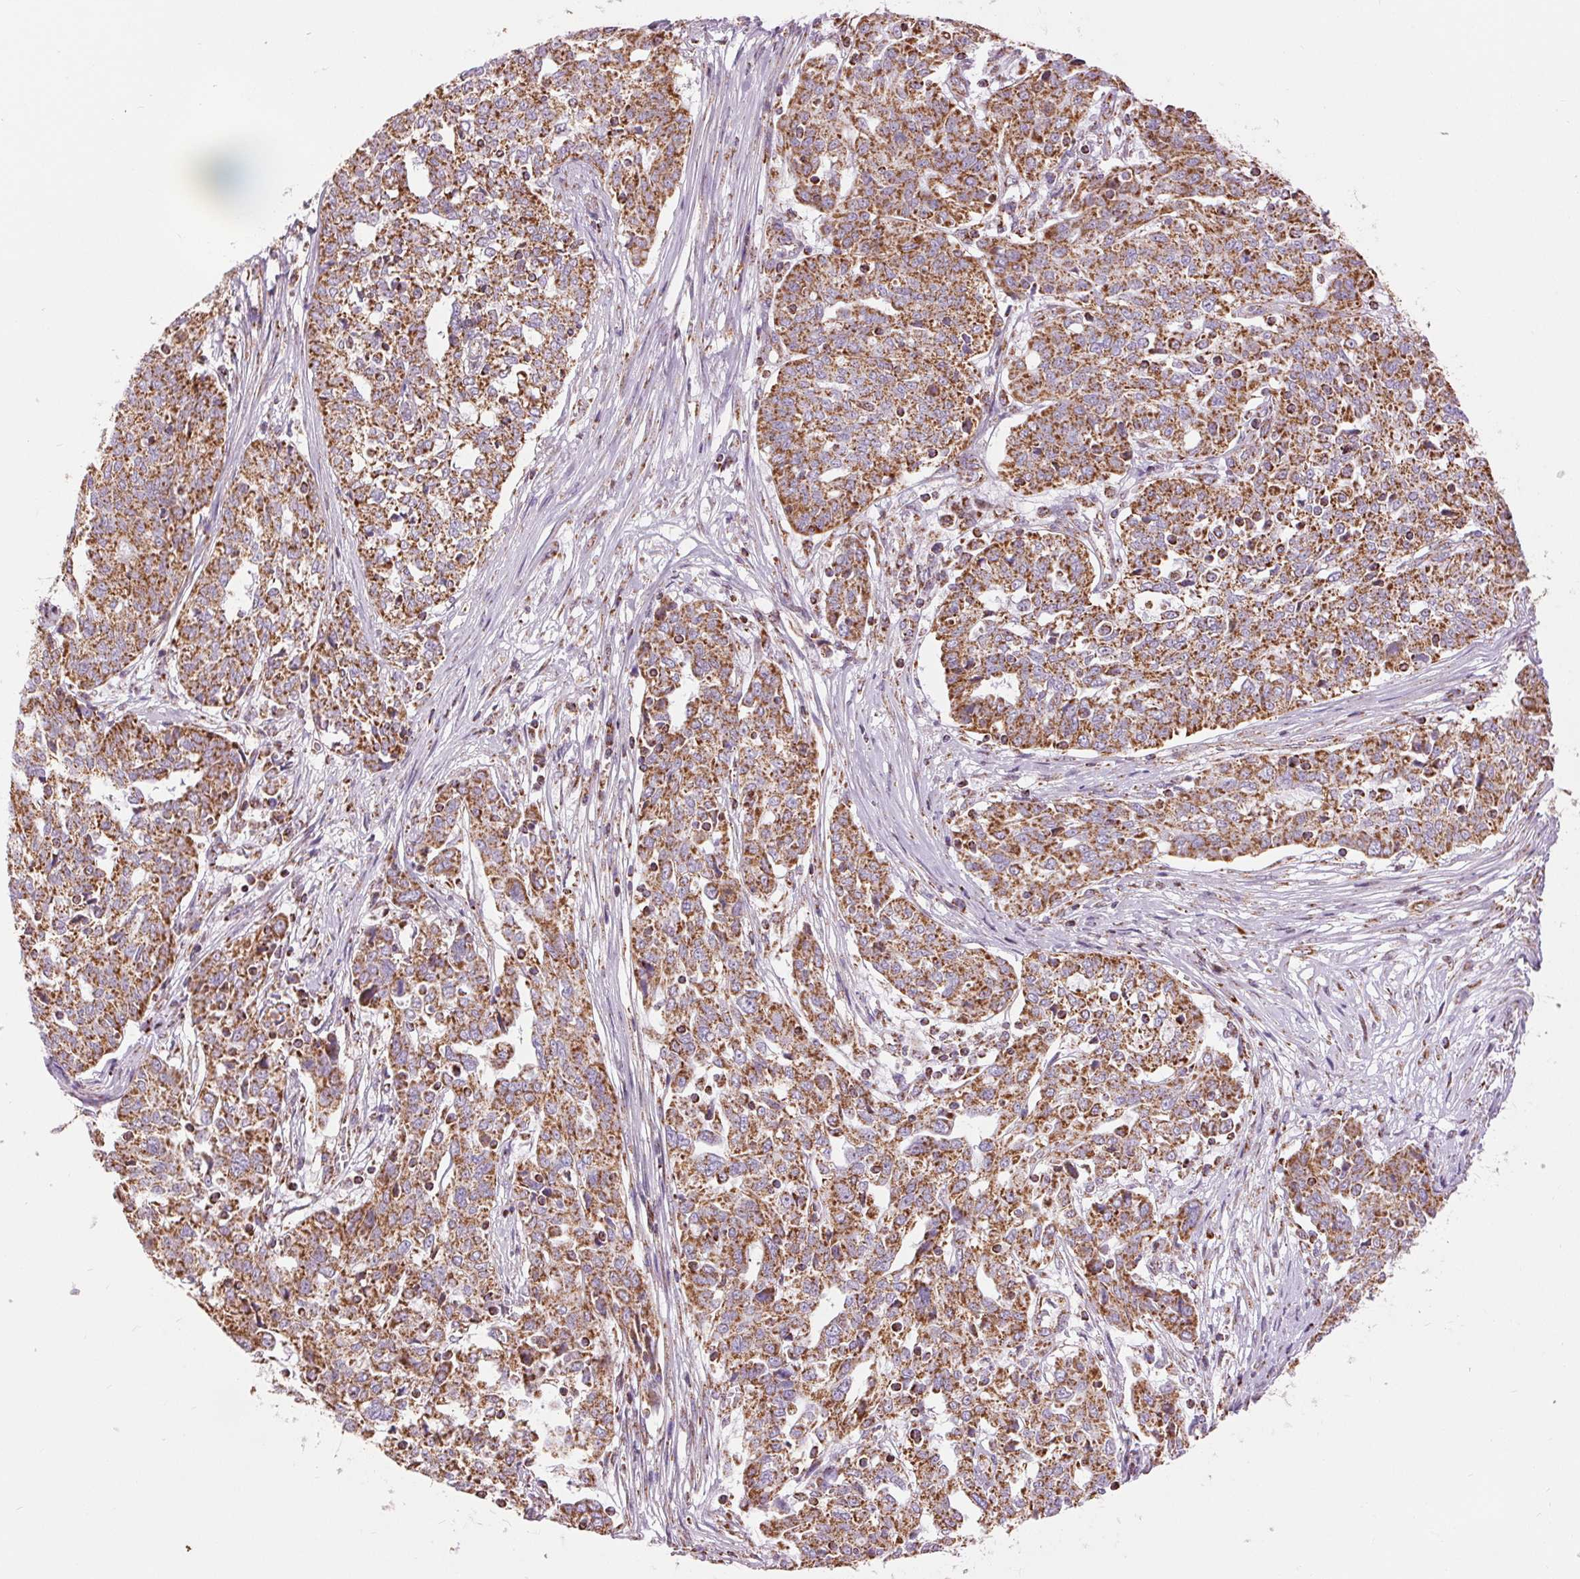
{"staining": {"intensity": "strong", "quantity": ">75%", "location": "cytoplasmic/membranous"}, "tissue": "ovarian cancer", "cell_type": "Tumor cells", "image_type": "cancer", "snomed": [{"axis": "morphology", "description": "Cystadenocarcinoma, serous, NOS"}, {"axis": "topography", "description": "Ovary"}], "caption": "Protein expression by immunohistochemistry shows strong cytoplasmic/membranous staining in about >75% of tumor cells in serous cystadenocarcinoma (ovarian). (Brightfield microscopy of DAB IHC at high magnification).", "gene": "ATP5PB", "patient": {"sex": "female", "age": 67}}